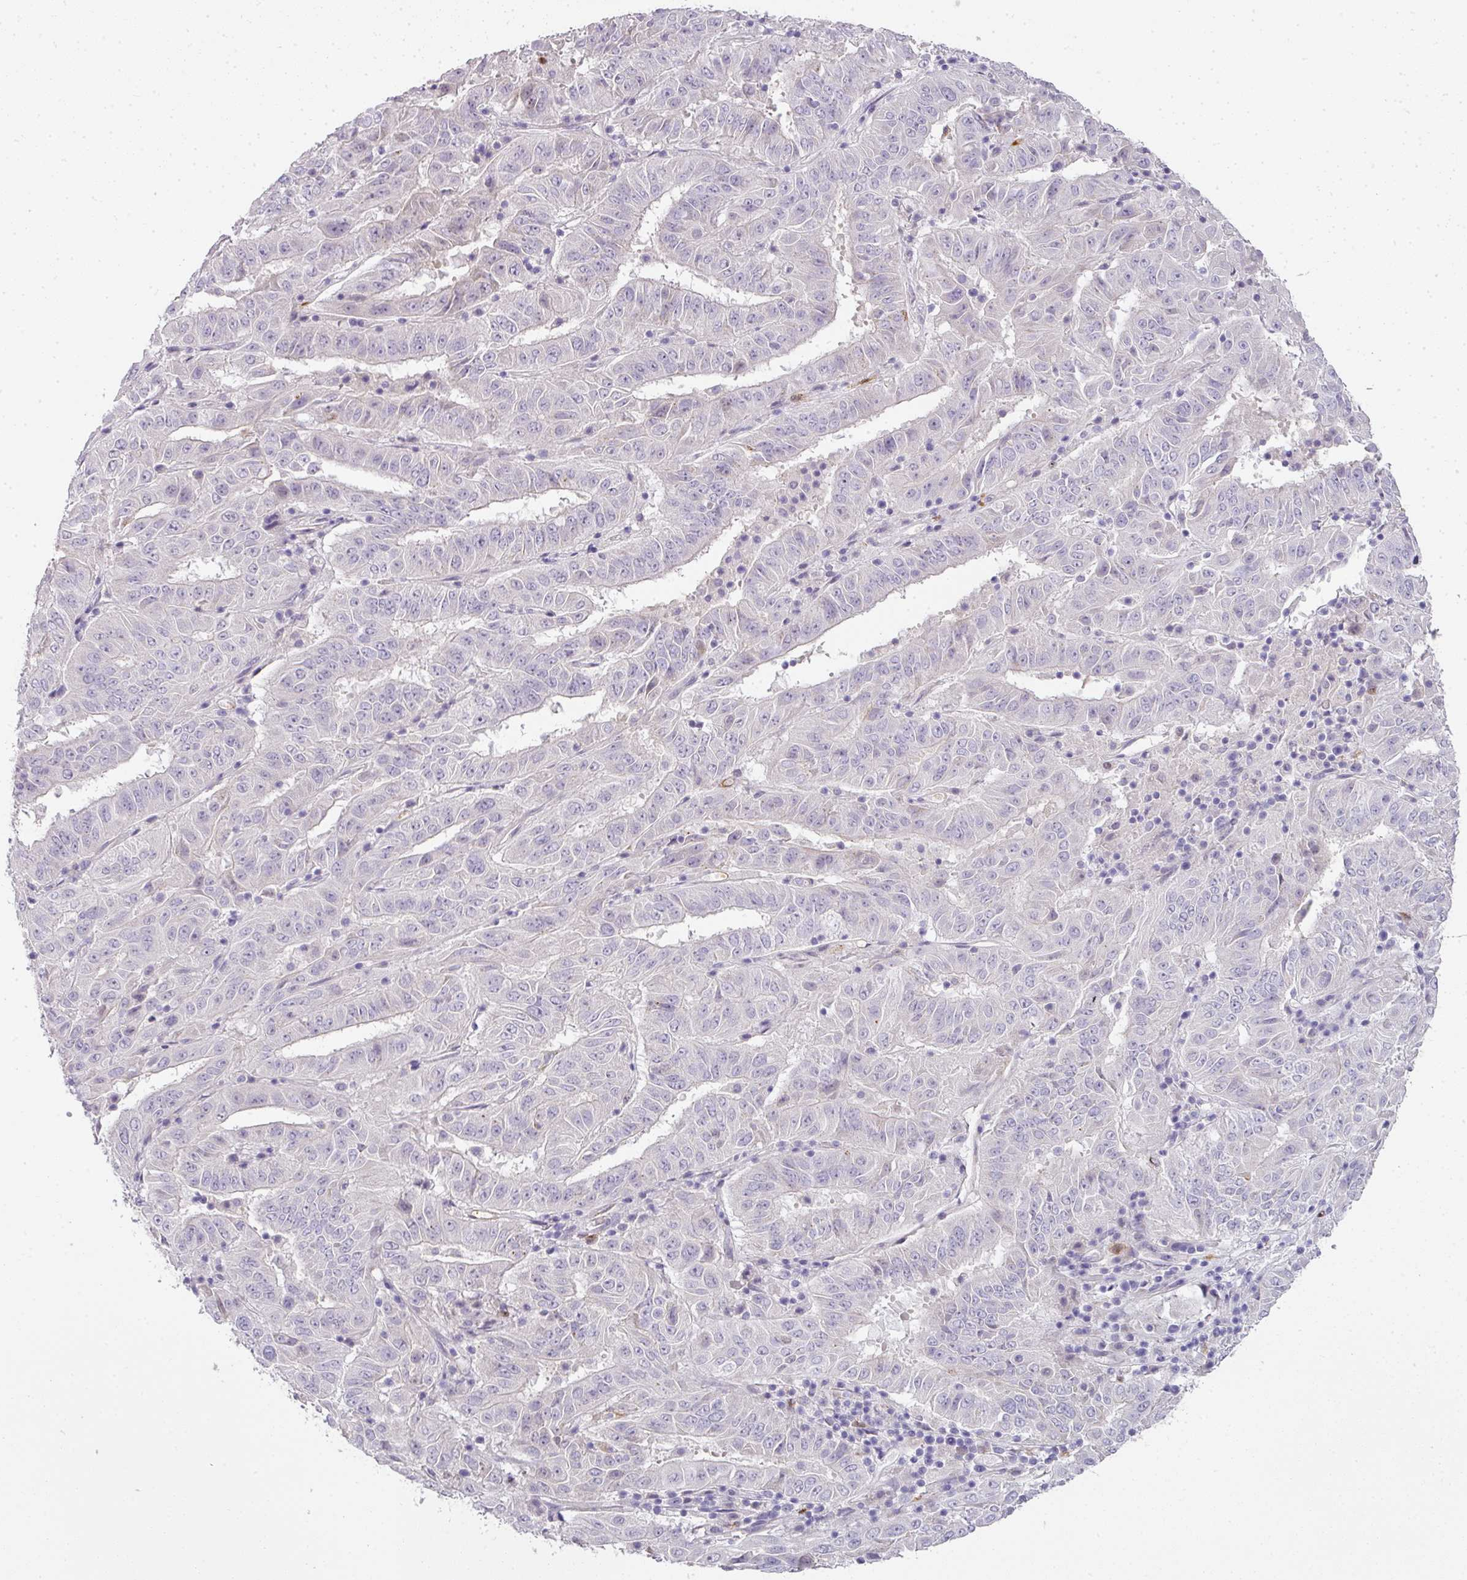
{"staining": {"intensity": "negative", "quantity": "none", "location": "none"}, "tissue": "pancreatic cancer", "cell_type": "Tumor cells", "image_type": "cancer", "snomed": [{"axis": "morphology", "description": "Adenocarcinoma, NOS"}, {"axis": "topography", "description": "Pancreas"}], "caption": "DAB (3,3'-diaminobenzidine) immunohistochemical staining of human adenocarcinoma (pancreatic) reveals no significant positivity in tumor cells.", "gene": "HHEX", "patient": {"sex": "male", "age": 63}}